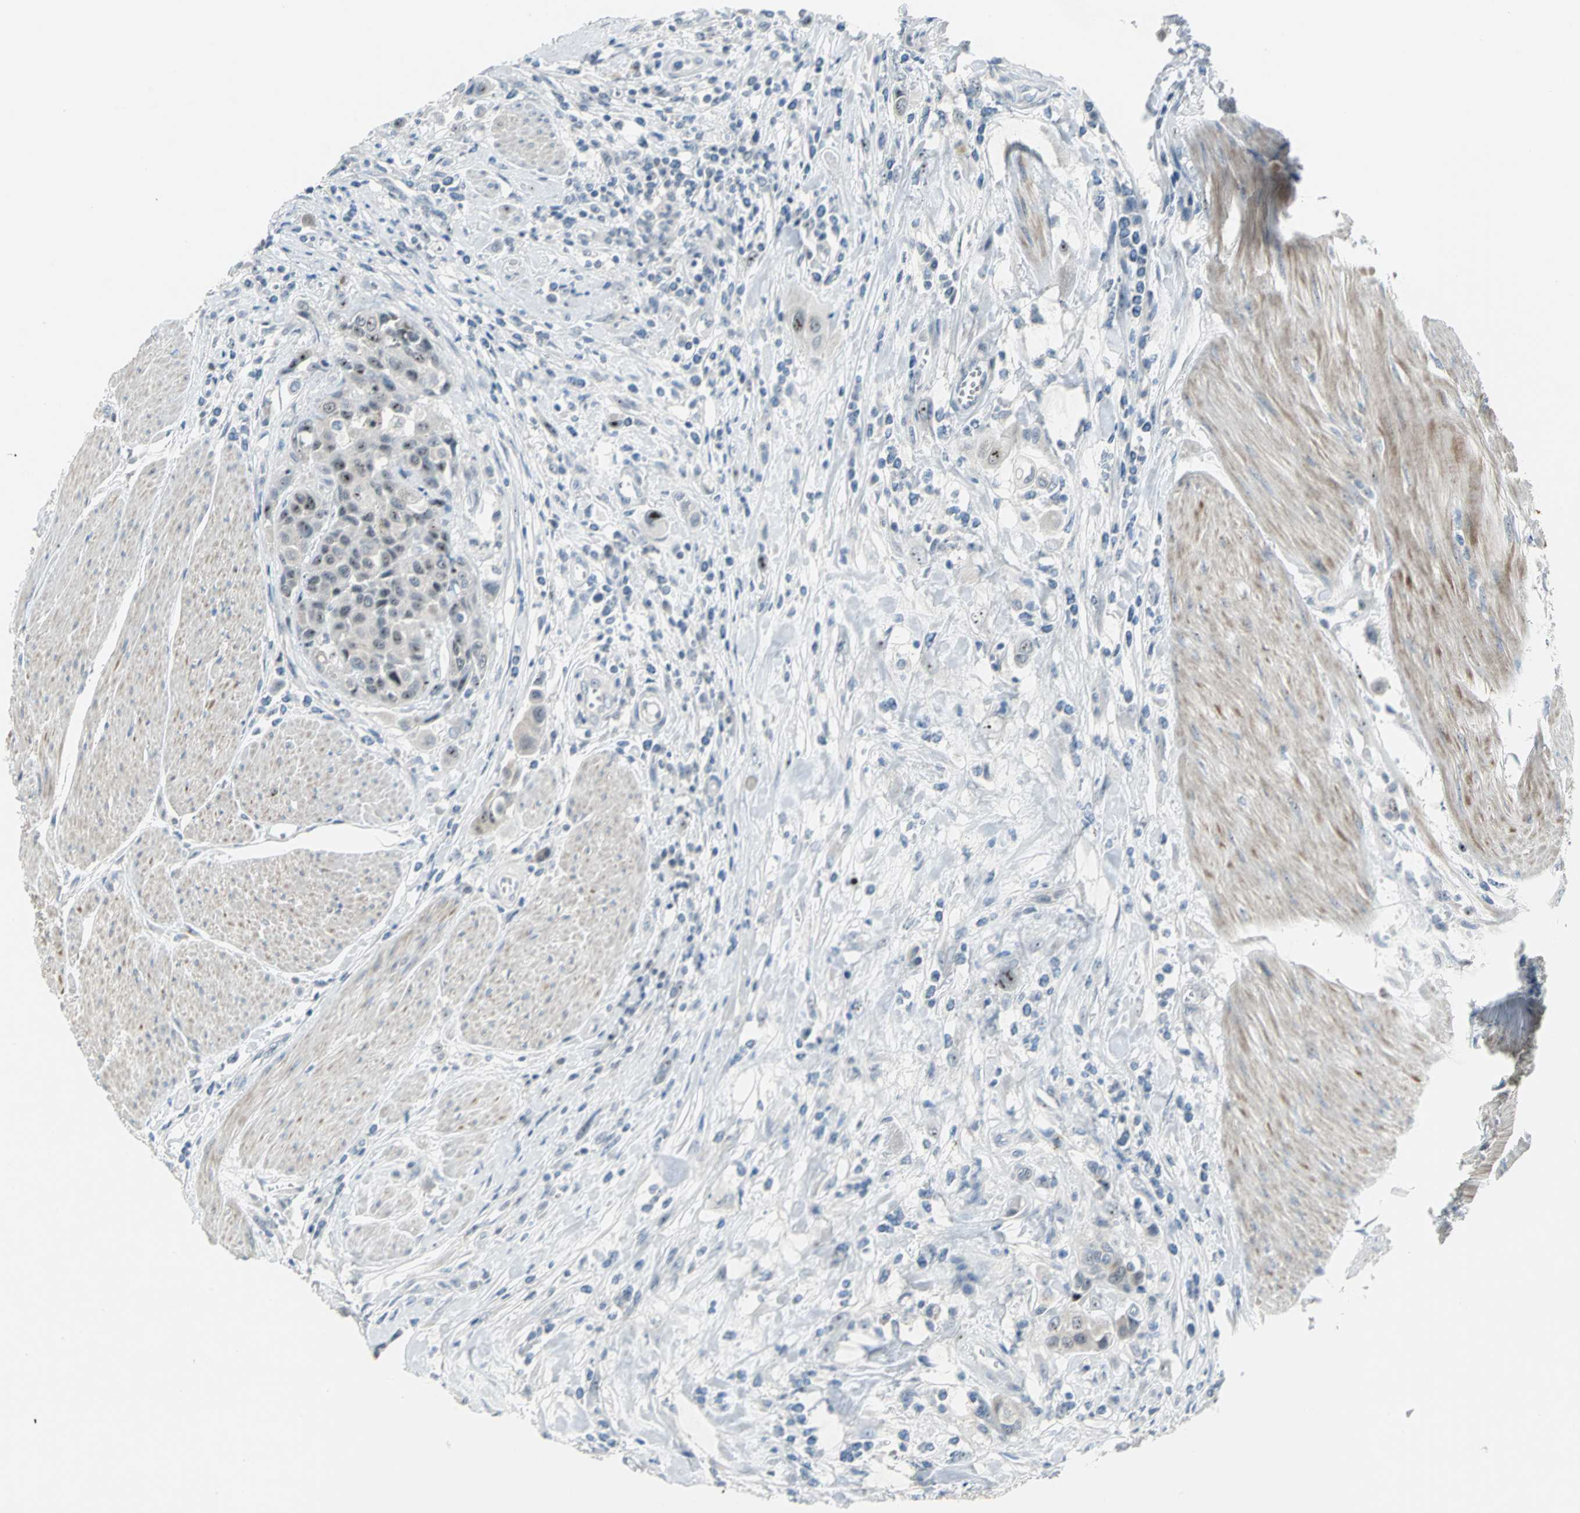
{"staining": {"intensity": "strong", "quantity": ">75%", "location": "nuclear"}, "tissue": "urothelial cancer", "cell_type": "Tumor cells", "image_type": "cancer", "snomed": [{"axis": "morphology", "description": "Urothelial carcinoma, High grade"}, {"axis": "topography", "description": "Urinary bladder"}], "caption": "A high amount of strong nuclear positivity is appreciated in approximately >75% of tumor cells in urothelial carcinoma (high-grade) tissue.", "gene": "MYBBP1A", "patient": {"sex": "male", "age": 50}}